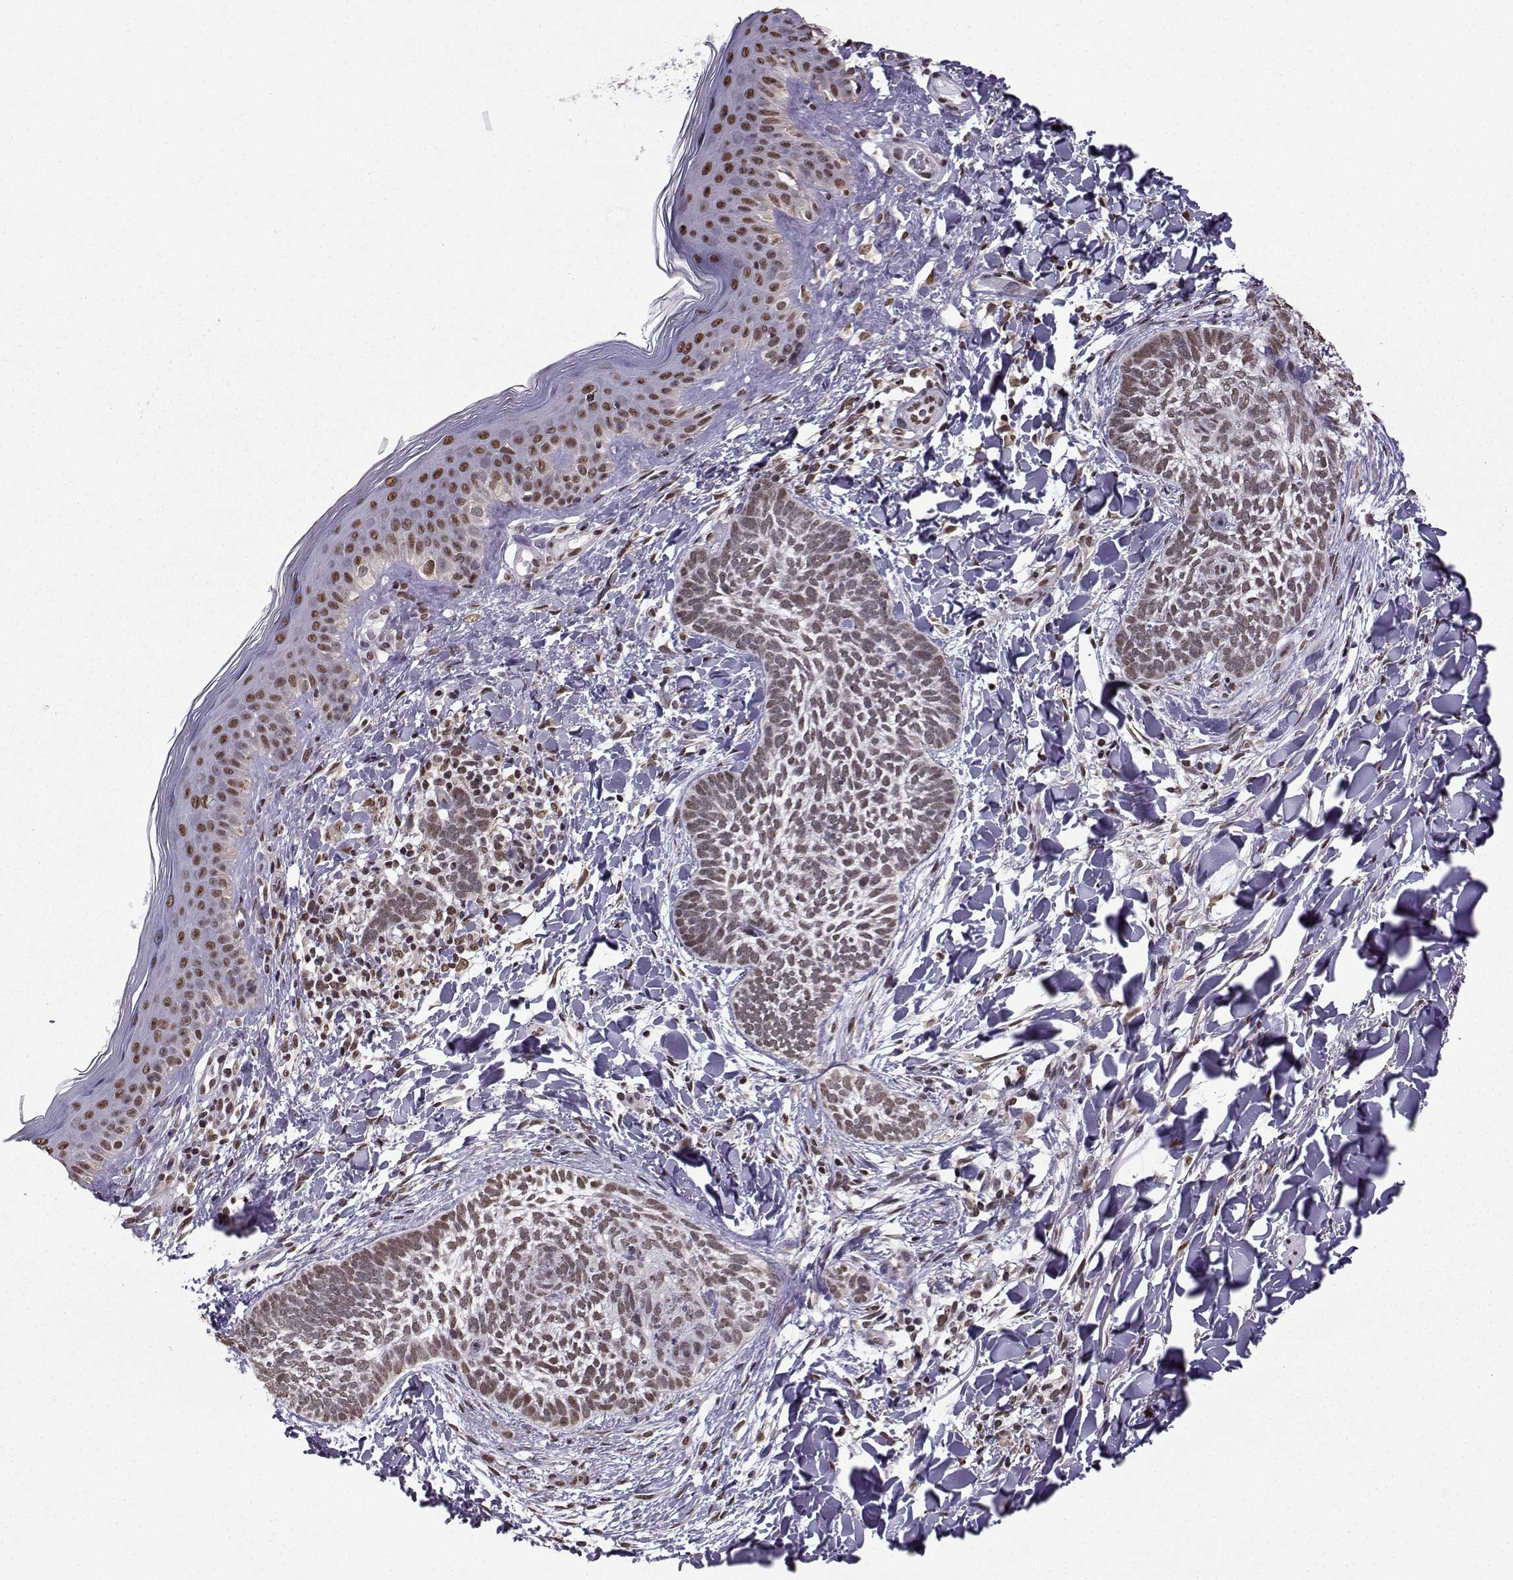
{"staining": {"intensity": "weak", "quantity": ">75%", "location": "nuclear"}, "tissue": "skin cancer", "cell_type": "Tumor cells", "image_type": "cancer", "snomed": [{"axis": "morphology", "description": "Normal tissue, NOS"}, {"axis": "morphology", "description": "Basal cell carcinoma"}, {"axis": "topography", "description": "Skin"}], "caption": "The micrograph demonstrates staining of skin cancer, revealing weak nuclear protein staining (brown color) within tumor cells. Using DAB (3,3'-diaminobenzidine) (brown) and hematoxylin (blue) stains, captured at high magnification using brightfield microscopy.", "gene": "EZH1", "patient": {"sex": "male", "age": 46}}